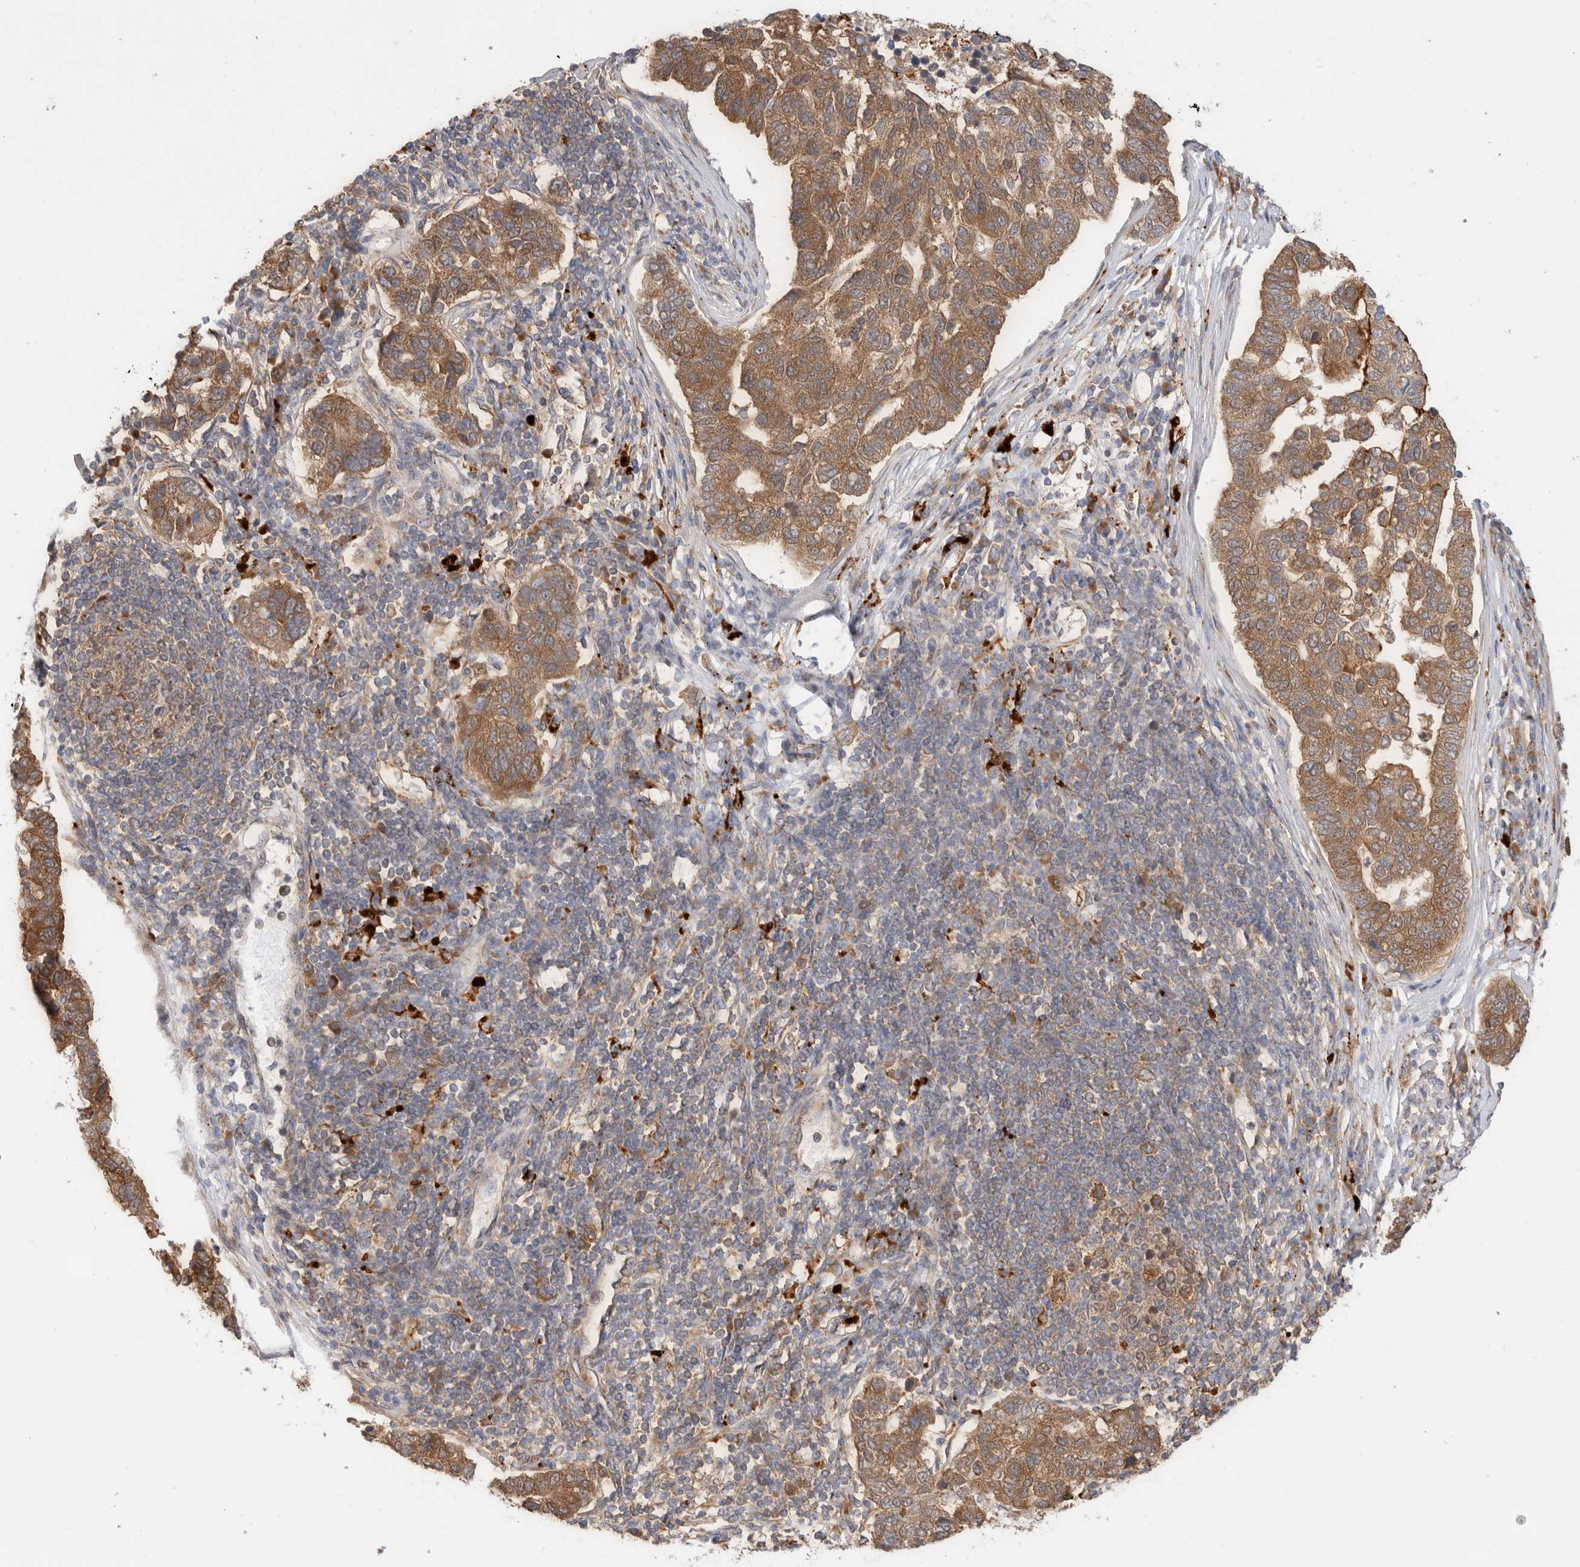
{"staining": {"intensity": "moderate", "quantity": ">75%", "location": "cytoplasmic/membranous"}, "tissue": "pancreatic cancer", "cell_type": "Tumor cells", "image_type": "cancer", "snomed": [{"axis": "morphology", "description": "Adenocarcinoma, NOS"}, {"axis": "topography", "description": "Pancreas"}], "caption": "This histopathology image reveals pancreatic cancer (adenocarcinoma) stained with immunohistochemistry (IHC) to label a protein in brown. The cytoplasmic/membranous of tumor cells show moderate positivity for the protein. Nuclei are counter-stained blue.", "gene": "ACTL9", "patient": {"sex": "female", "age": 61}}